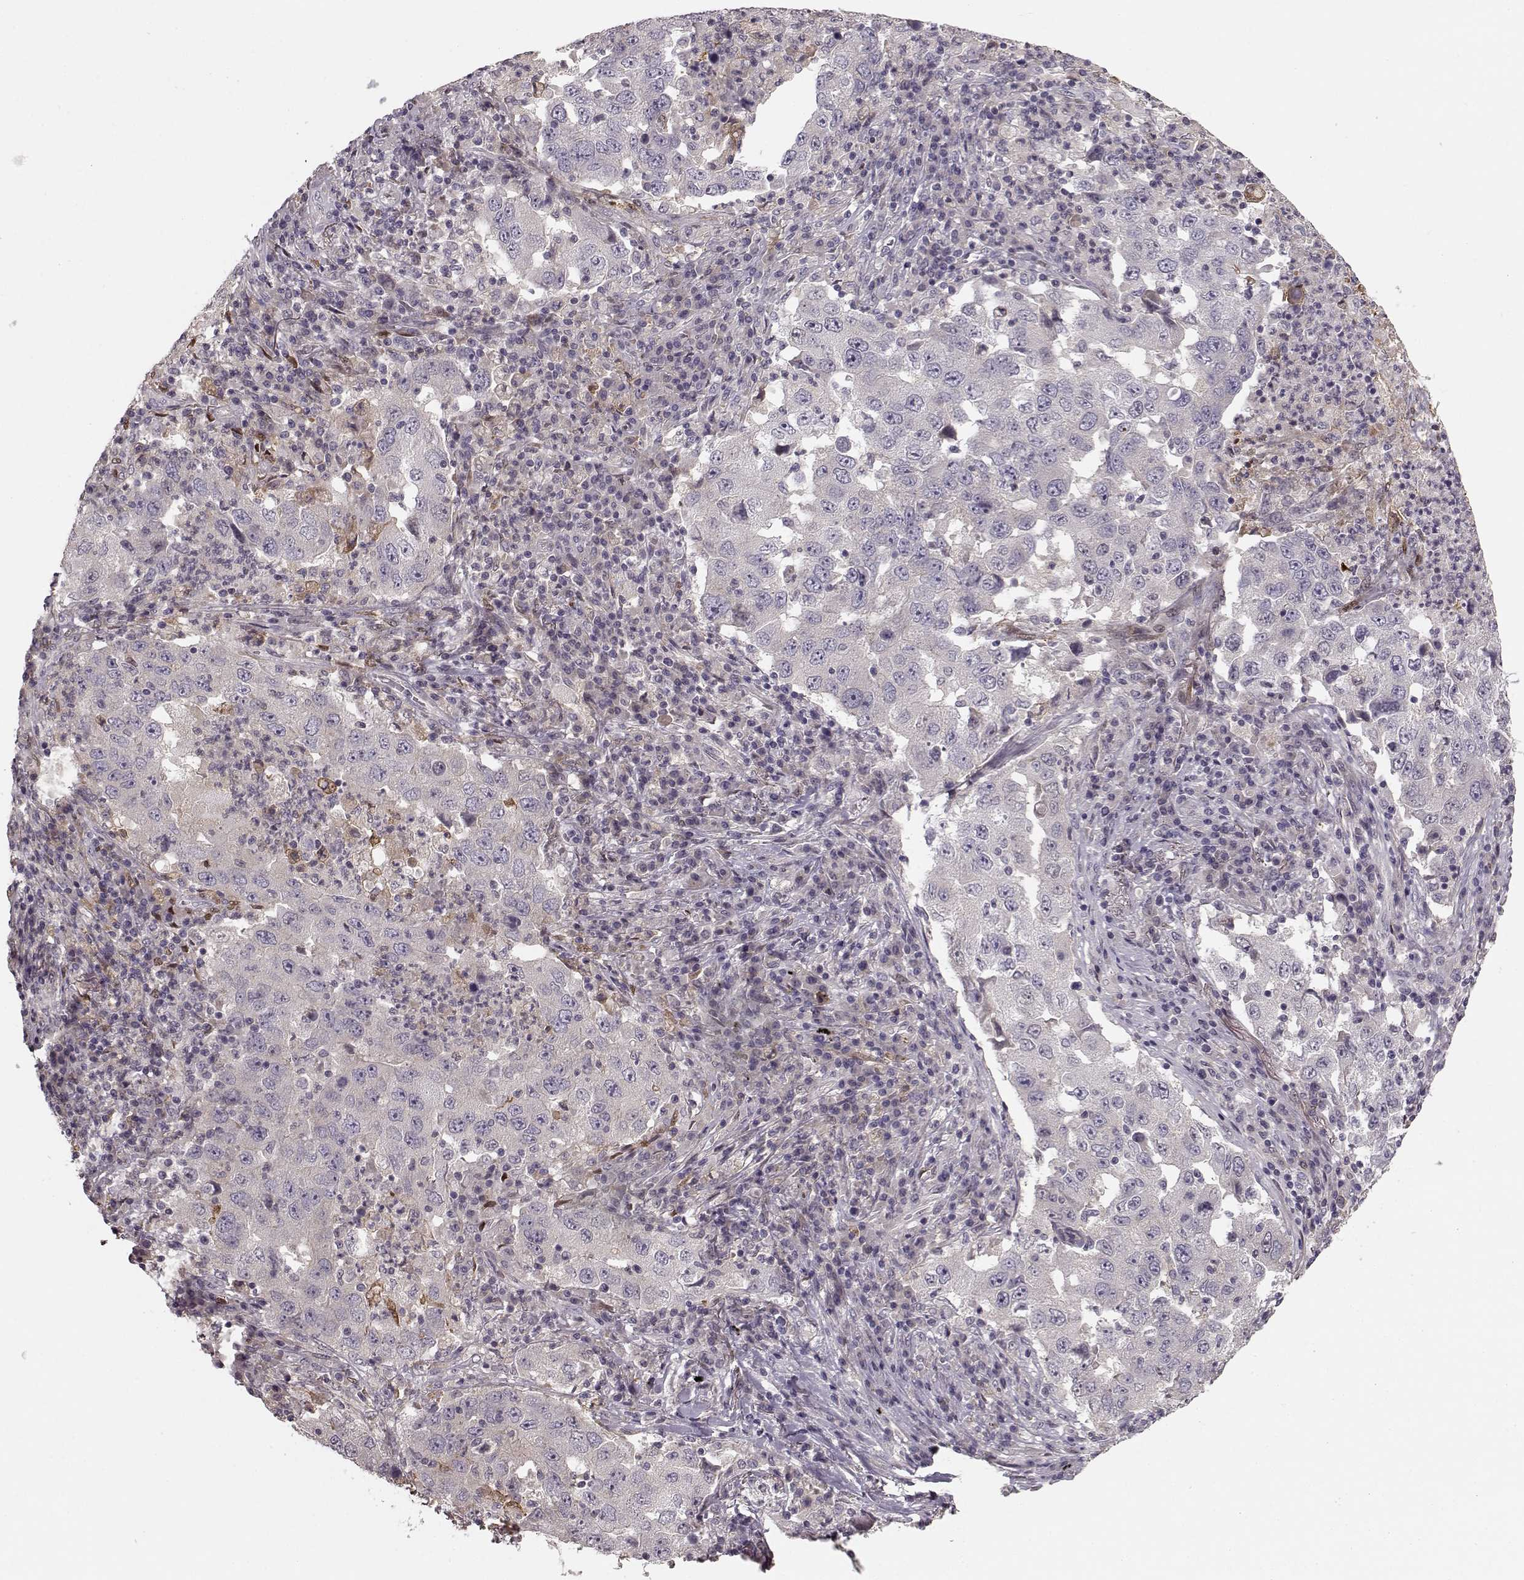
{"staining": {"intensity": "negative", "quantity": "none", "location": "none"}, "tissue": "lung cancer", "cell_type": "Tumor cells", "image_type": "cancer", "snomed": [{"axis": "morphology", "description": "Adenocarcinoma, NOS"}, {"axis": "topography", "description": "Lung"}], "caption": "Tumor cells are negative for brown protein staining in lung adenocarcinoma. (DAB (3,3'-diaminobenzidine) immunohistochemistry with hematoxylin counter stain).", "gene": "MTR", "patient": {"sex": "male", "age": 73}}